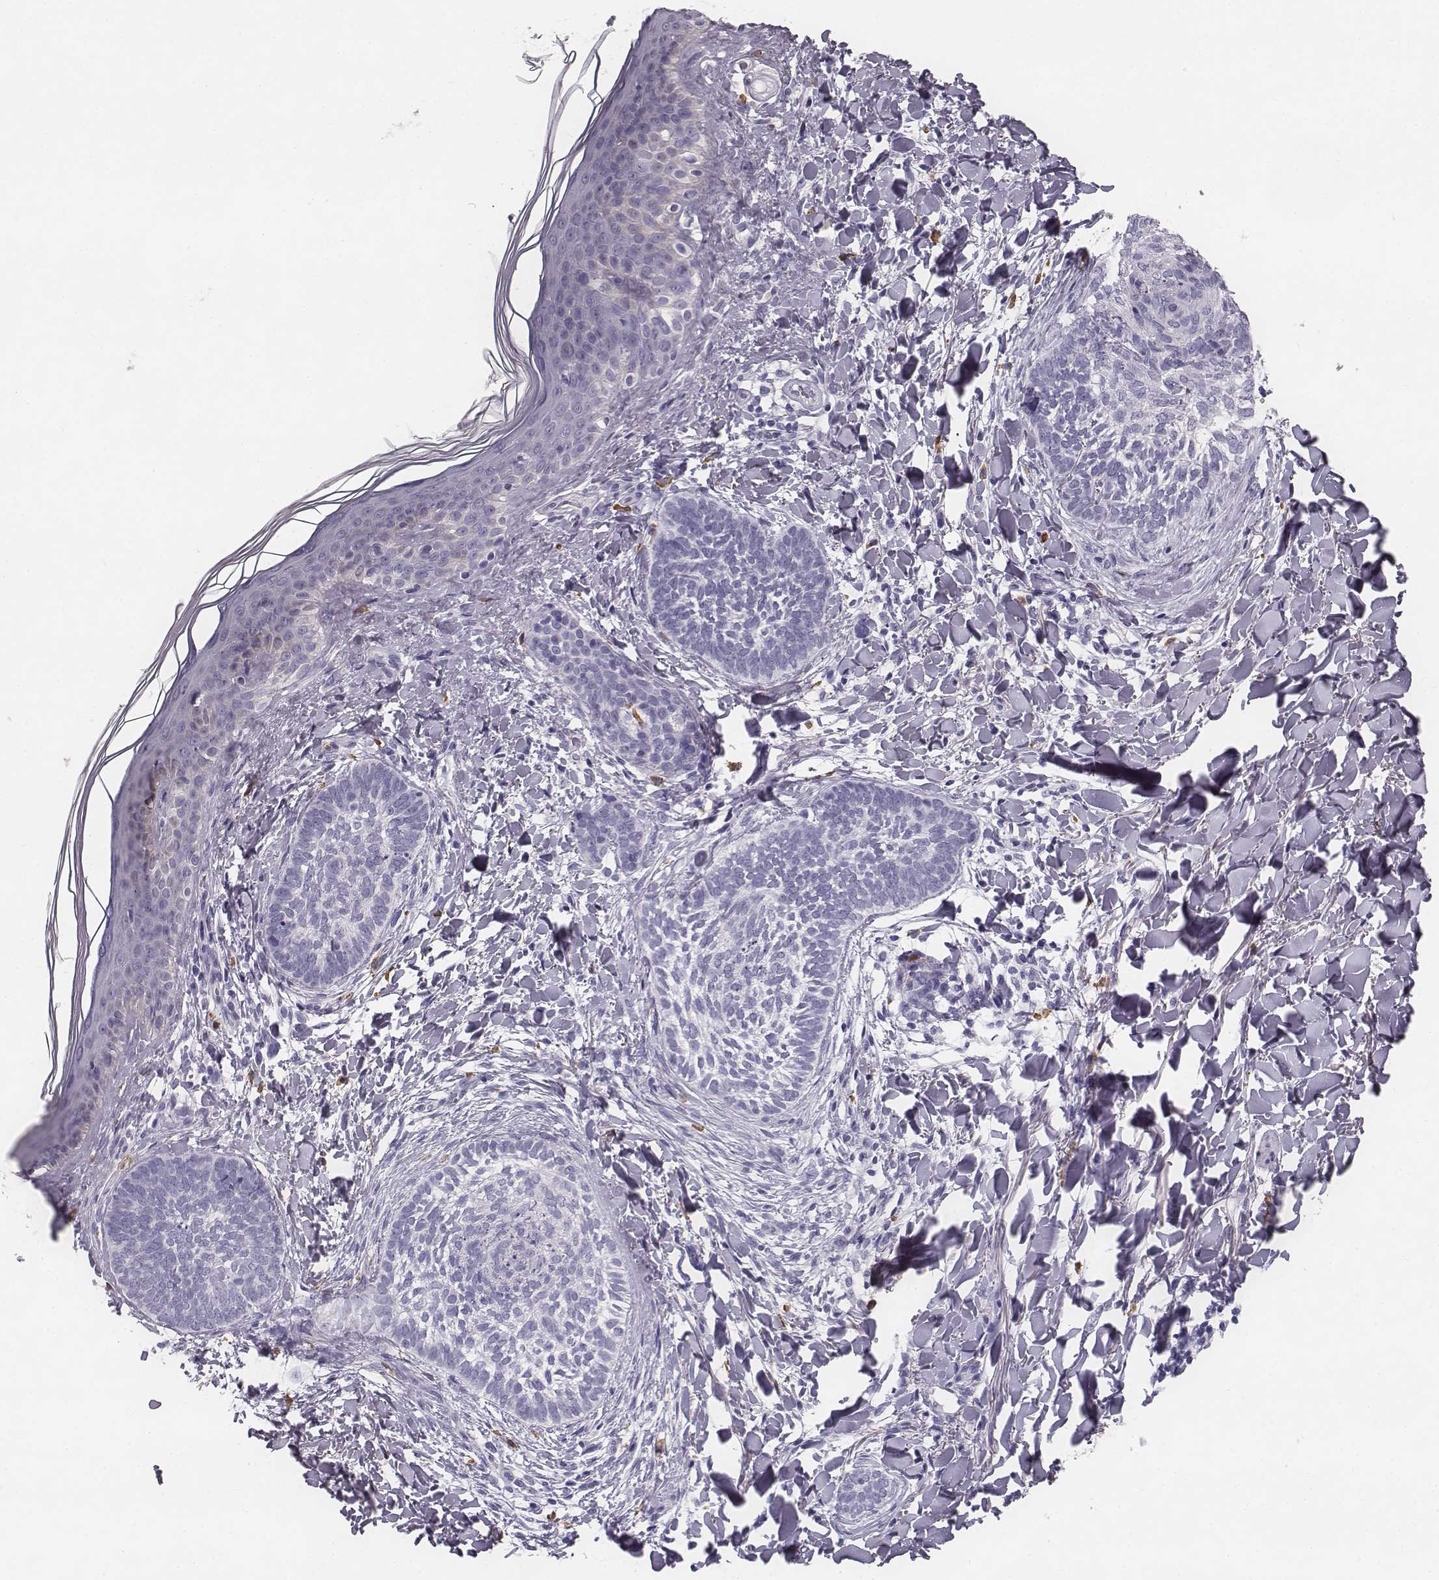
{"staining": {"intensity": "negative", "quantity": "none", "location": "none"}, "tissue": "skin cancer", "cell_type": "Tumor cells", "image_type": "cancer", "snomed": [{"axis": "morphology", "description": "Normal tissue, NOS"}, {"axis": "morphology", "description": "Basal cell carcinoma"}, {"axis": "topography", "description": "Skin"}], "caption": "Tumor cells are negative for brown protein staining in skin basal cell carcinoma.", "gene": "NPTXR", "patient": {"sex": "male", "age": 46}}